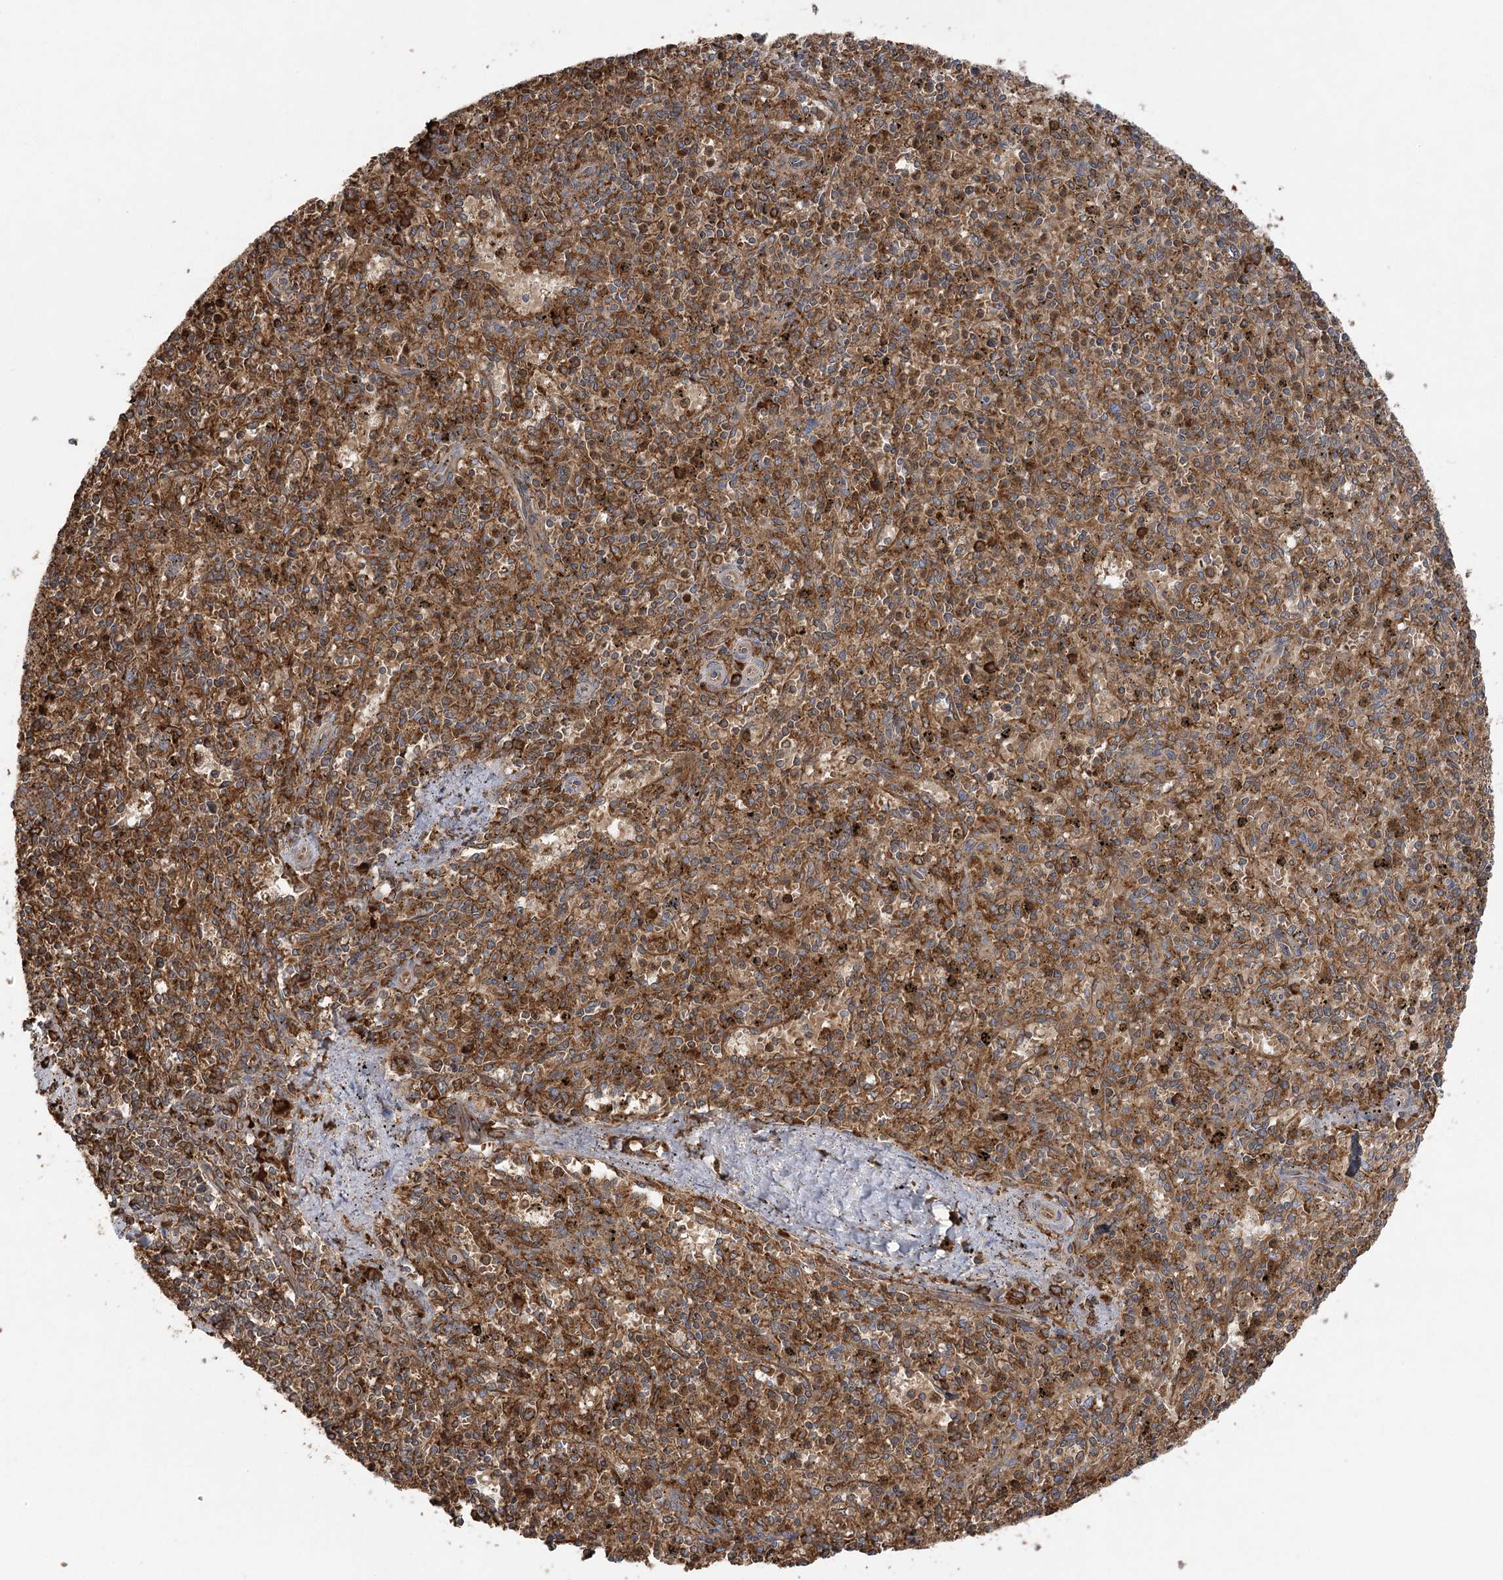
{"staining": {"intensity": "strong", "quantity": ">75%", "location": "cytoplasmic/membranous"}, "tissue": "spleen", "cell_type": "Cells in red pulp", "image_type": "normal", "snomed": [{"axis": "morphology", "description": "Normal tissue, NOS"}, {"axis": "topography", "description": "Spleen"}], "caption": "This photomicrograph shows benign spleen stained with immunohistochemistry (IHC) to label a protein in brown. The cytoplasmic/membranous of cells in red pulp show strong positivity for the protein. Nuclei are counter-stained blue.", "gene": "ACAP2", "patient": {"sex": "male", "age": 72}}